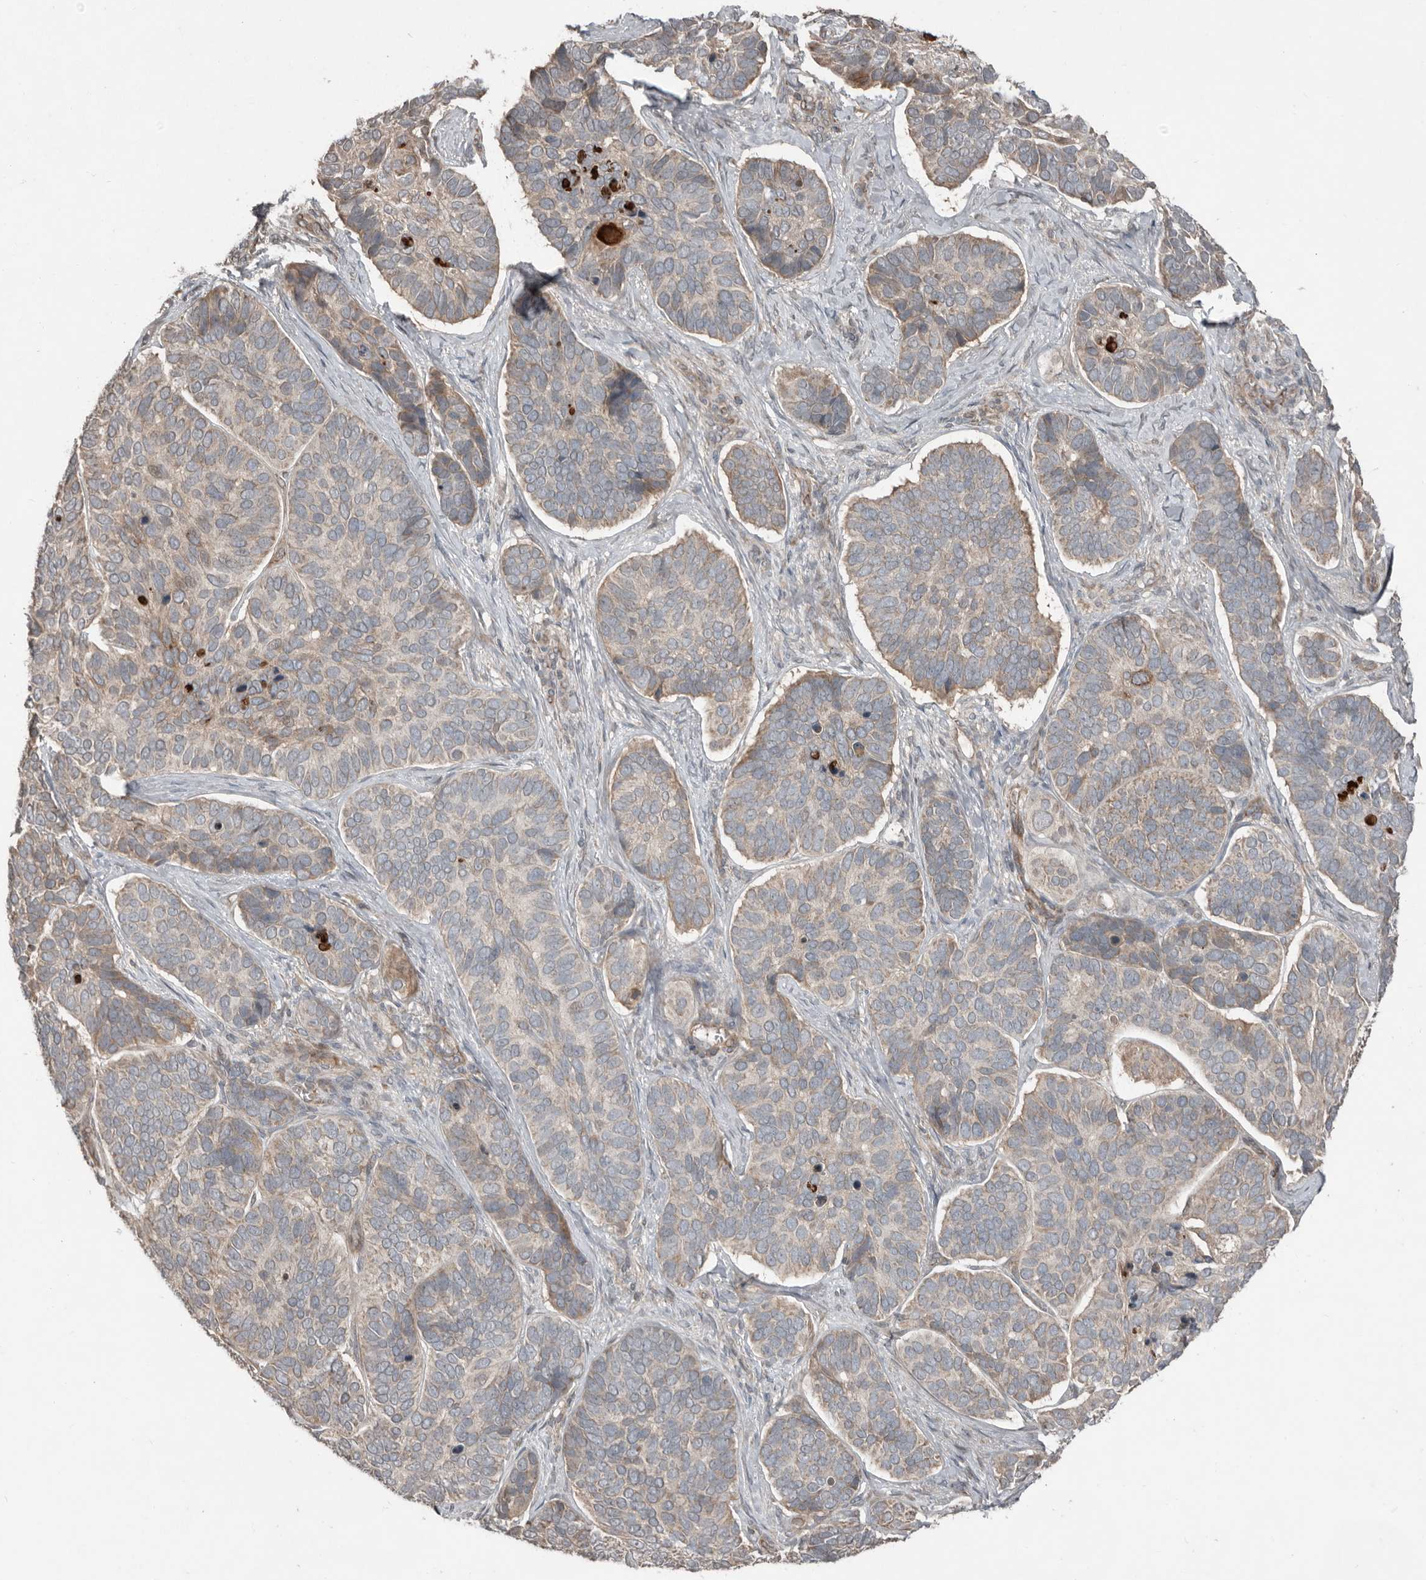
{"staining": {"intensity": "moderate", "quantity": "<25%", "location": "cytoplasmic/membranous"}, "tissue": "skin cancer", "cell_type": "Tumor cells", "image_type": "cancer", "snomed": [{"axis": "morphology", "description": "Basal cell carcinoma"}, {"axis": "topography", "description": "Skin"}], "caption": "Approximately <25% of tumor cells in skin basal cell carcinoma show moderate cytoplasmic/membranous protein expression as visualized by brown immunohistochemical staining.", "gene": "SLC6A7", "patient": {"sex": "male", "age": 62}}